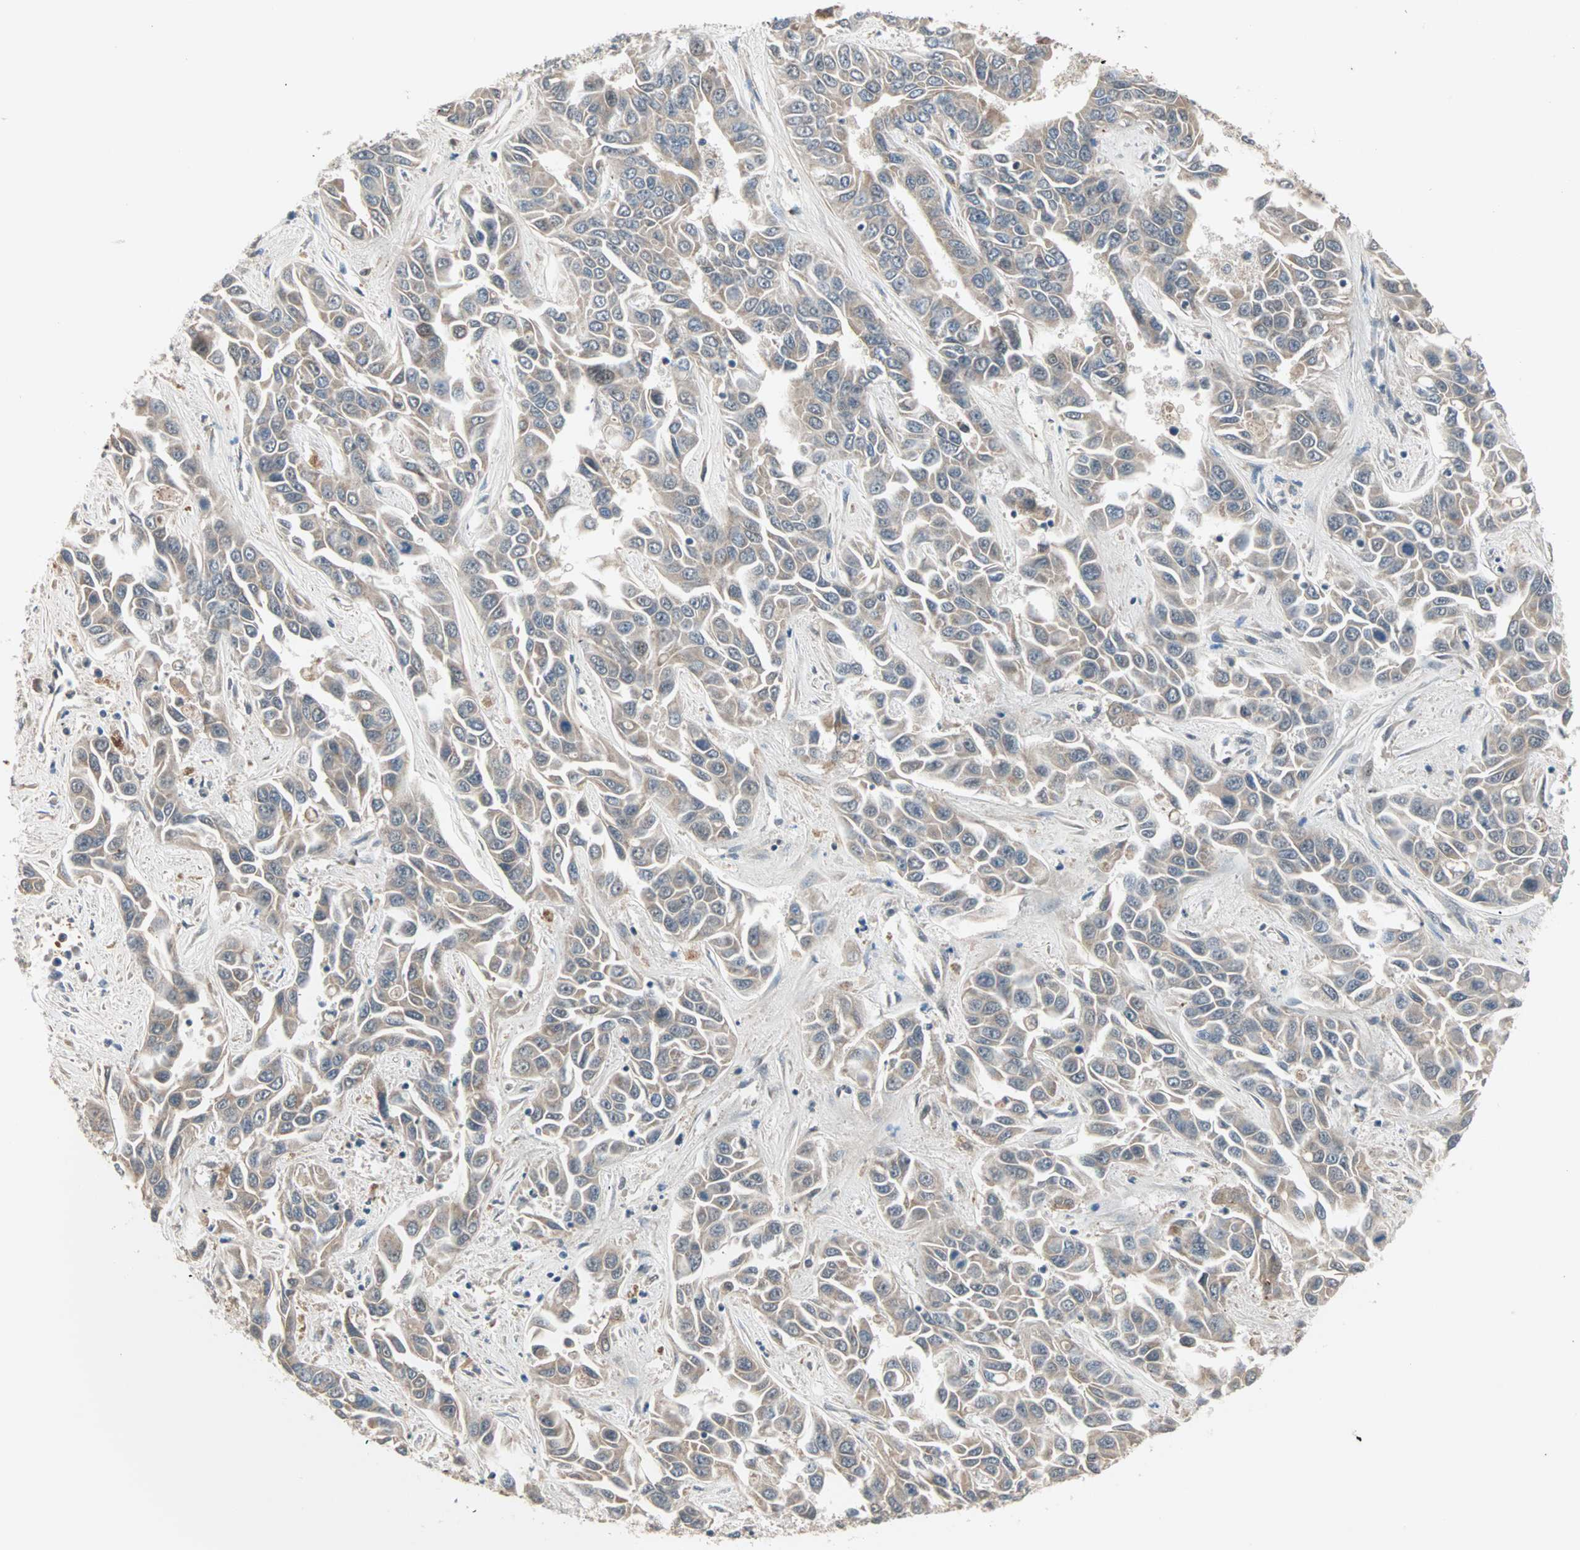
{"staining": {"intensity": "weak", "quantity": "25%-75%", "location": "cytoplasmic/membranous"}, "tissue": "liver cancer", "cell_type": "Tumor cells", "image_type": "cancer", "snomed": [{"axis": "morphology", "description": "Cholangiocarcinoma"}, {"axis": "topography", "description": "Liver"}], "caption": "Immunohistochemical staining of cholangiocarcinoma (liver) demonstrates low levels of weak cytoplasmic/membranous protein expression in approximately 25%-75% of tumor cells.", "gene": "PROS1", "patient": {"sex": "female", "age": 52}}